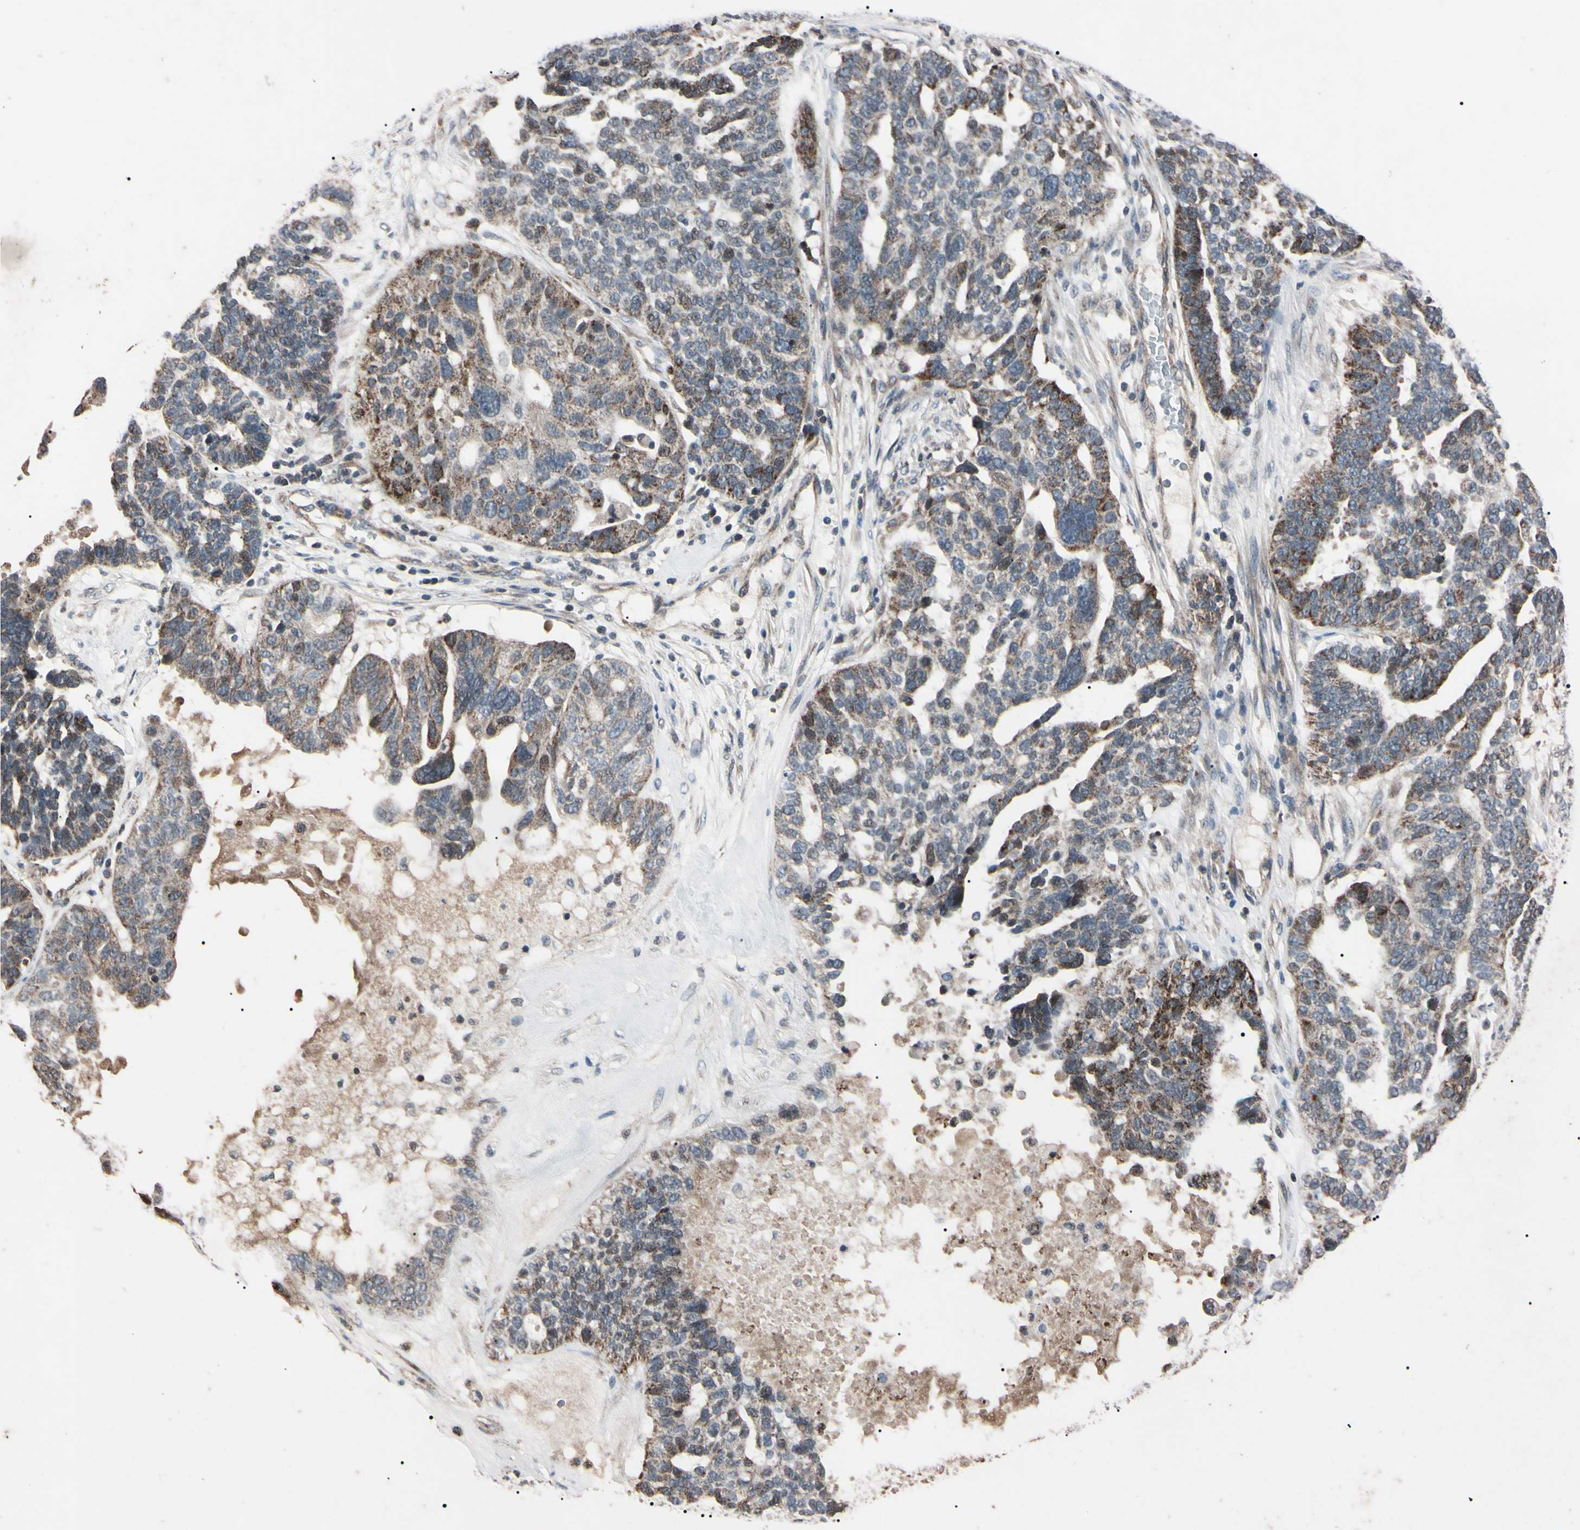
{"staining": {"intensity": "weak", "quantity": "25%-75%", "location": "cytoplasmic/membranous"}, "tissue": "ovarian cancer", "cell_type": "Tumor cells", "image_type": "cancer", "snomed": [{"axis": "morphology", "description": "Cystadenocarcinoma, serous, NOS"}, {"axis": "topography", "description": "Ovary"}], "caption": "Ovarian serous cystadenocarcinoma stained for a protein (brown) exhibits weak cytoplasmic/membranous positive expression in about 25%-75% of tumor cells.", "gene": "TNFRSF1A", "patient": {"sex": "female", "age": 59}}